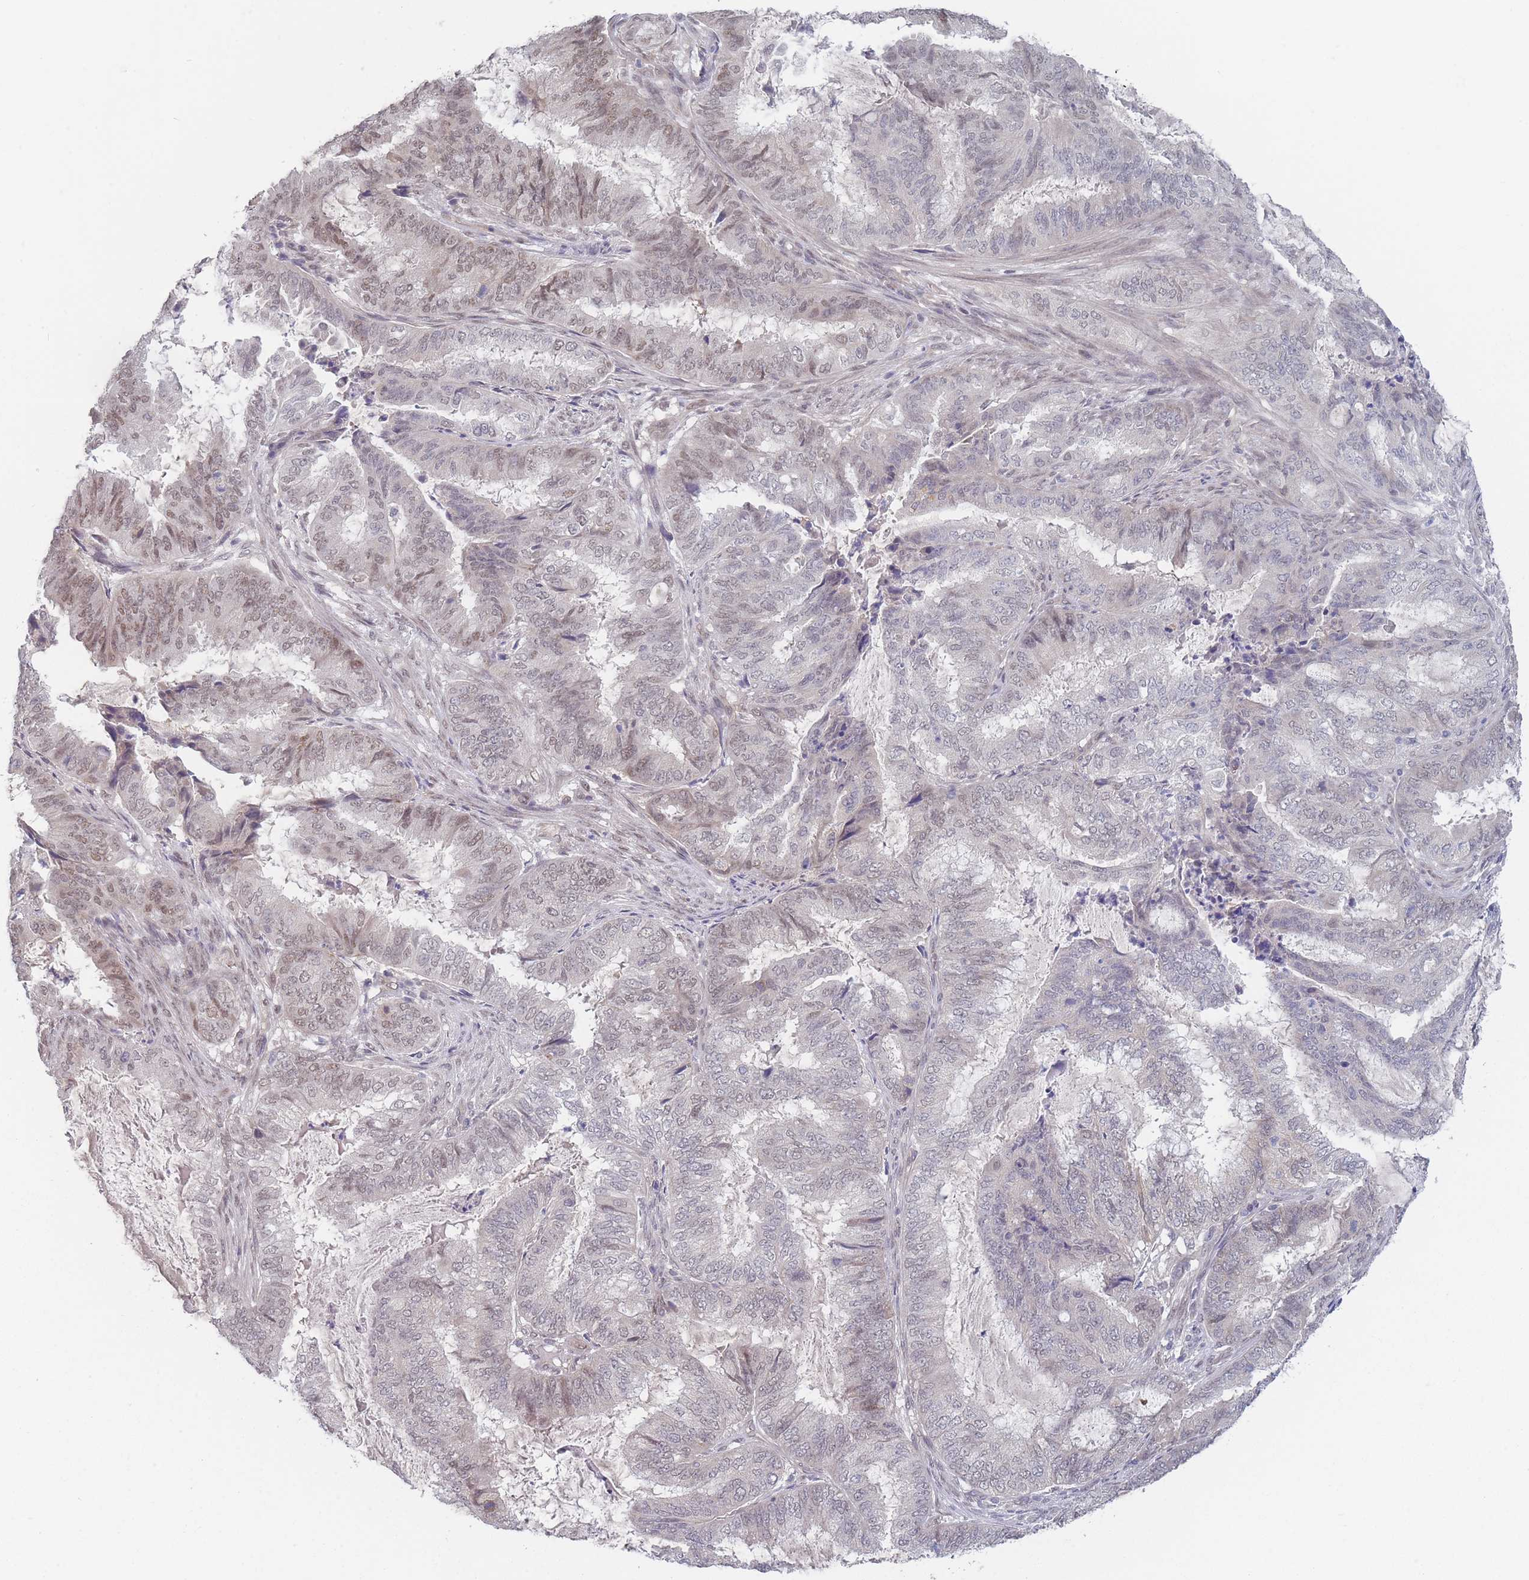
{"staining": {"intensity": "weak", "quantity": "<25%", "location": "nuclear"}, "tissue": "endometrial cancer", "cell_type": "Tumor cells", "image_type": "cancer", "snomed": [{"axis": "morphology", "description": "Adenocarcinoma, NOS"}, {"axis": "topography", "description": "Endometrium"}], "caption": "A micrograph of human endometrial cancer (adenocarcinoma) is negative for staining in tumor cells.", "gene": "ANKRD10", "patient": {"sex": "female", "age": 51}}